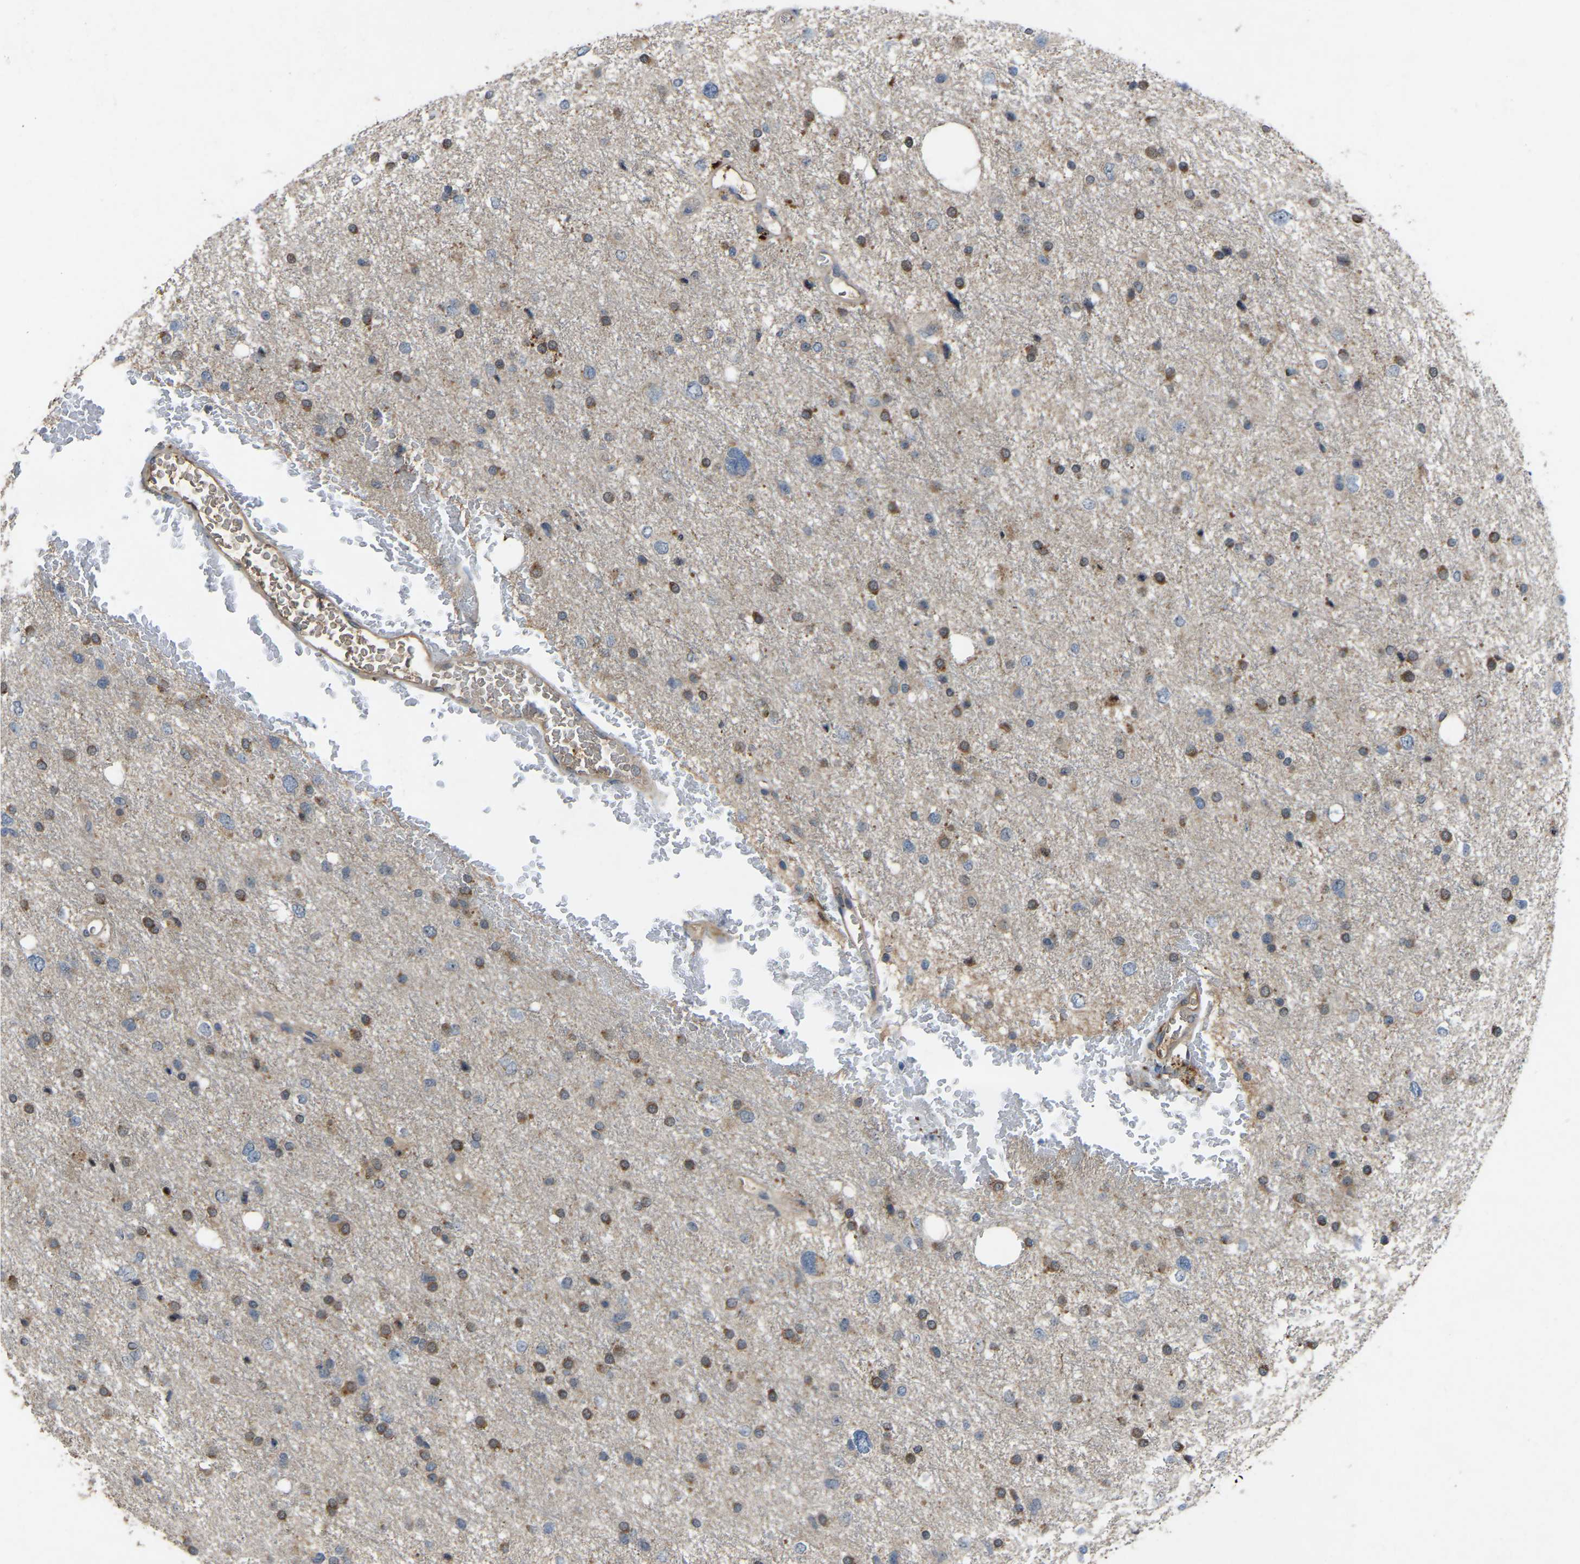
{"staining": {"intensity": "moderate", "quantity": "25%-75%", "location": "cytoplasmic/membranous"}, "tissue": "glioma", "cell_type": "Tumor cells", "image_type": "cancer", "snomed": [{"axis": "morphology", "description": "Glioma, malignant, Low grade"}, {"axis": "topography", "description": "Brain"}], "caption": "The histopathology image demonstrates staining of malignant glioma (low-grade), revealing moderate cytoplasmic/membranous protein staining (brown color) within tumor cells.", "gene": "FHIT", "patient": {"sex": "female", "age": 37}}